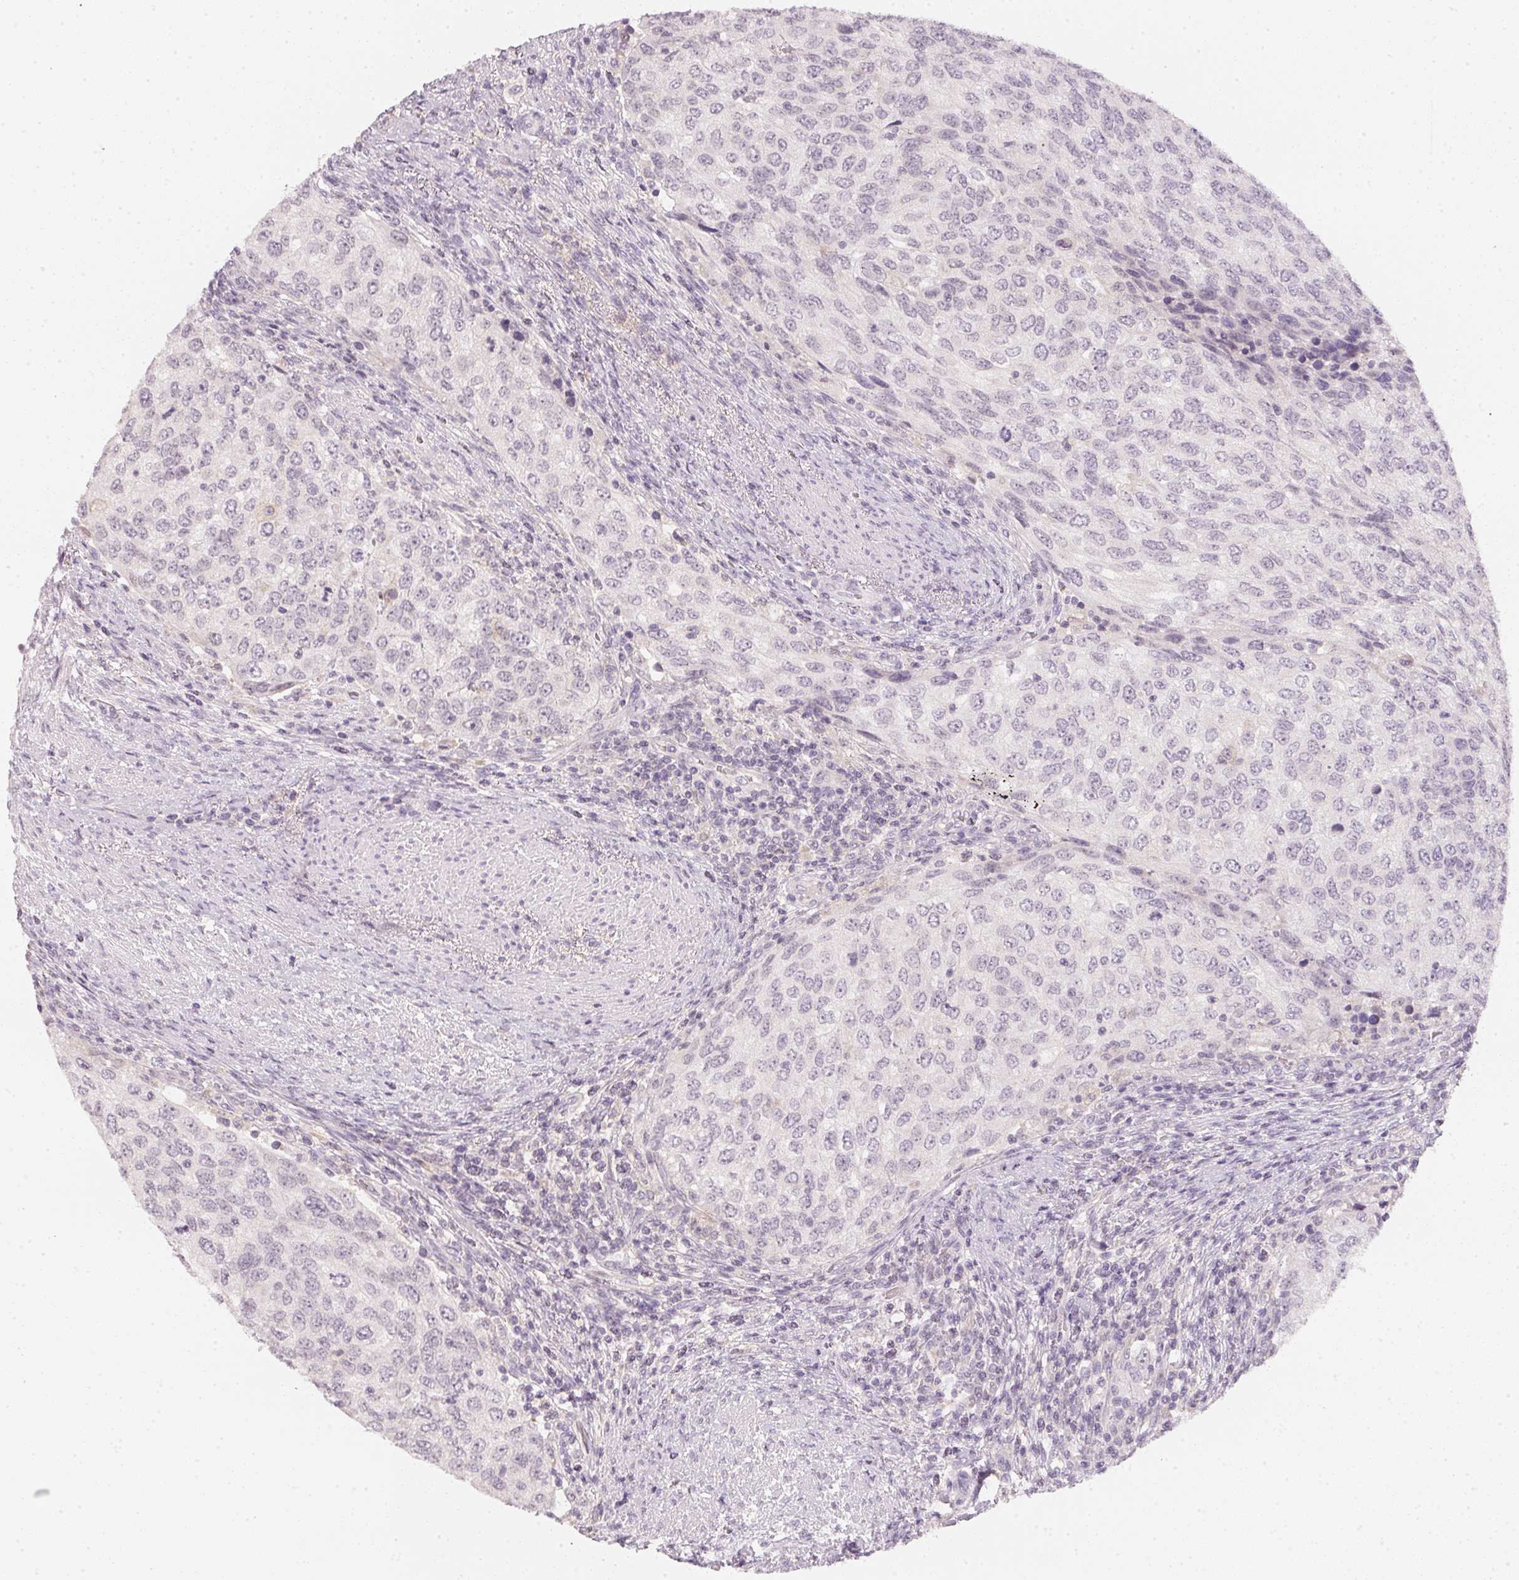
{"staining": {"intensity": "negative", "quantity": "none", "location": "none"}, "tissue": "urothelial cancer", "cell_type": "Tumor cells", "image_type": "cancer", "snomed": [{"axis": "morphology", "description": "Urothelial carcinoma, High grade"}, {"axis": "topography", "description": "Urinary bladder"}], "caption": "Immunohistochemical staining of urothelial cancer exhibits no significant expression in tumor cells.", "gene": "CFAP276", "patient": {"sex": "female", "age": 78}}